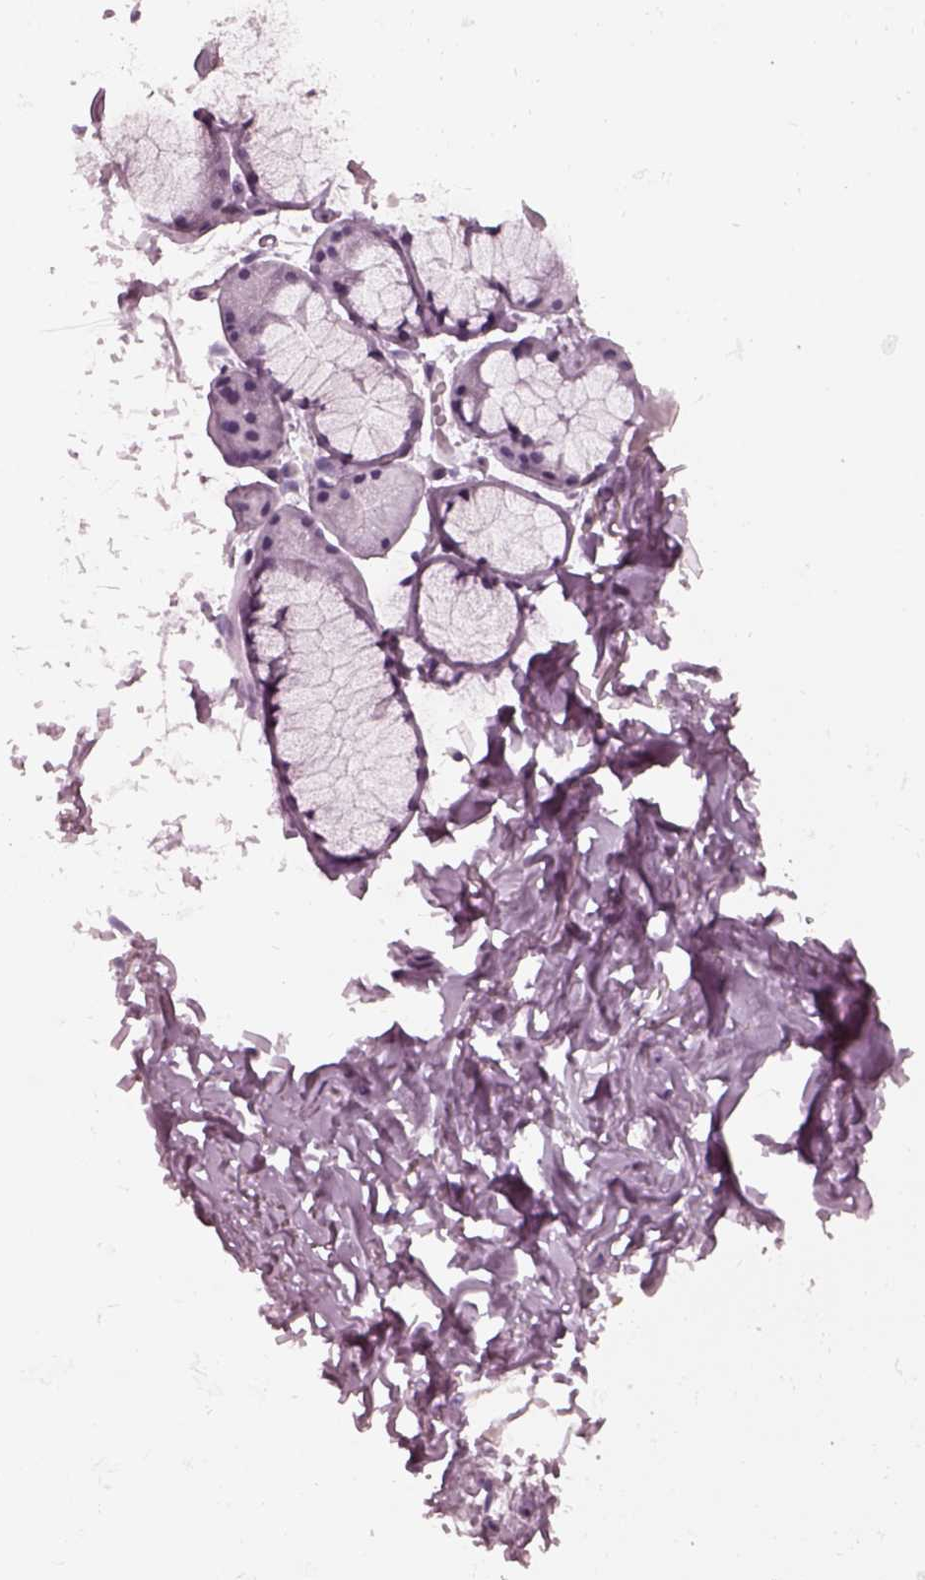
{"staining": {"intensity": "negative", "quantity": "none", "location": "none"}, "tissue": "adipose tissue", "cell_type": "Adipocytes", "image_type": "normal", "snomed": [{"axis": "morphology", "description": "Normal tissue, NOS"}, {"axis": "topography", "description": "Cartilage tissue"}, {"axis": "topography", "description": "Bronchus"}], "caption": "Immunohistochemistry (IHC) photomicrograph of benign adipose tissue: human adipose tissue stained with DAB displays no significant protein positivity in adipocytes. The staining is performed using DAB brown chromogen with nuclei counter-stained in using hematoxylin.", "gene": "RCVRN", "patient": {"sex": "female", "age": 79}}